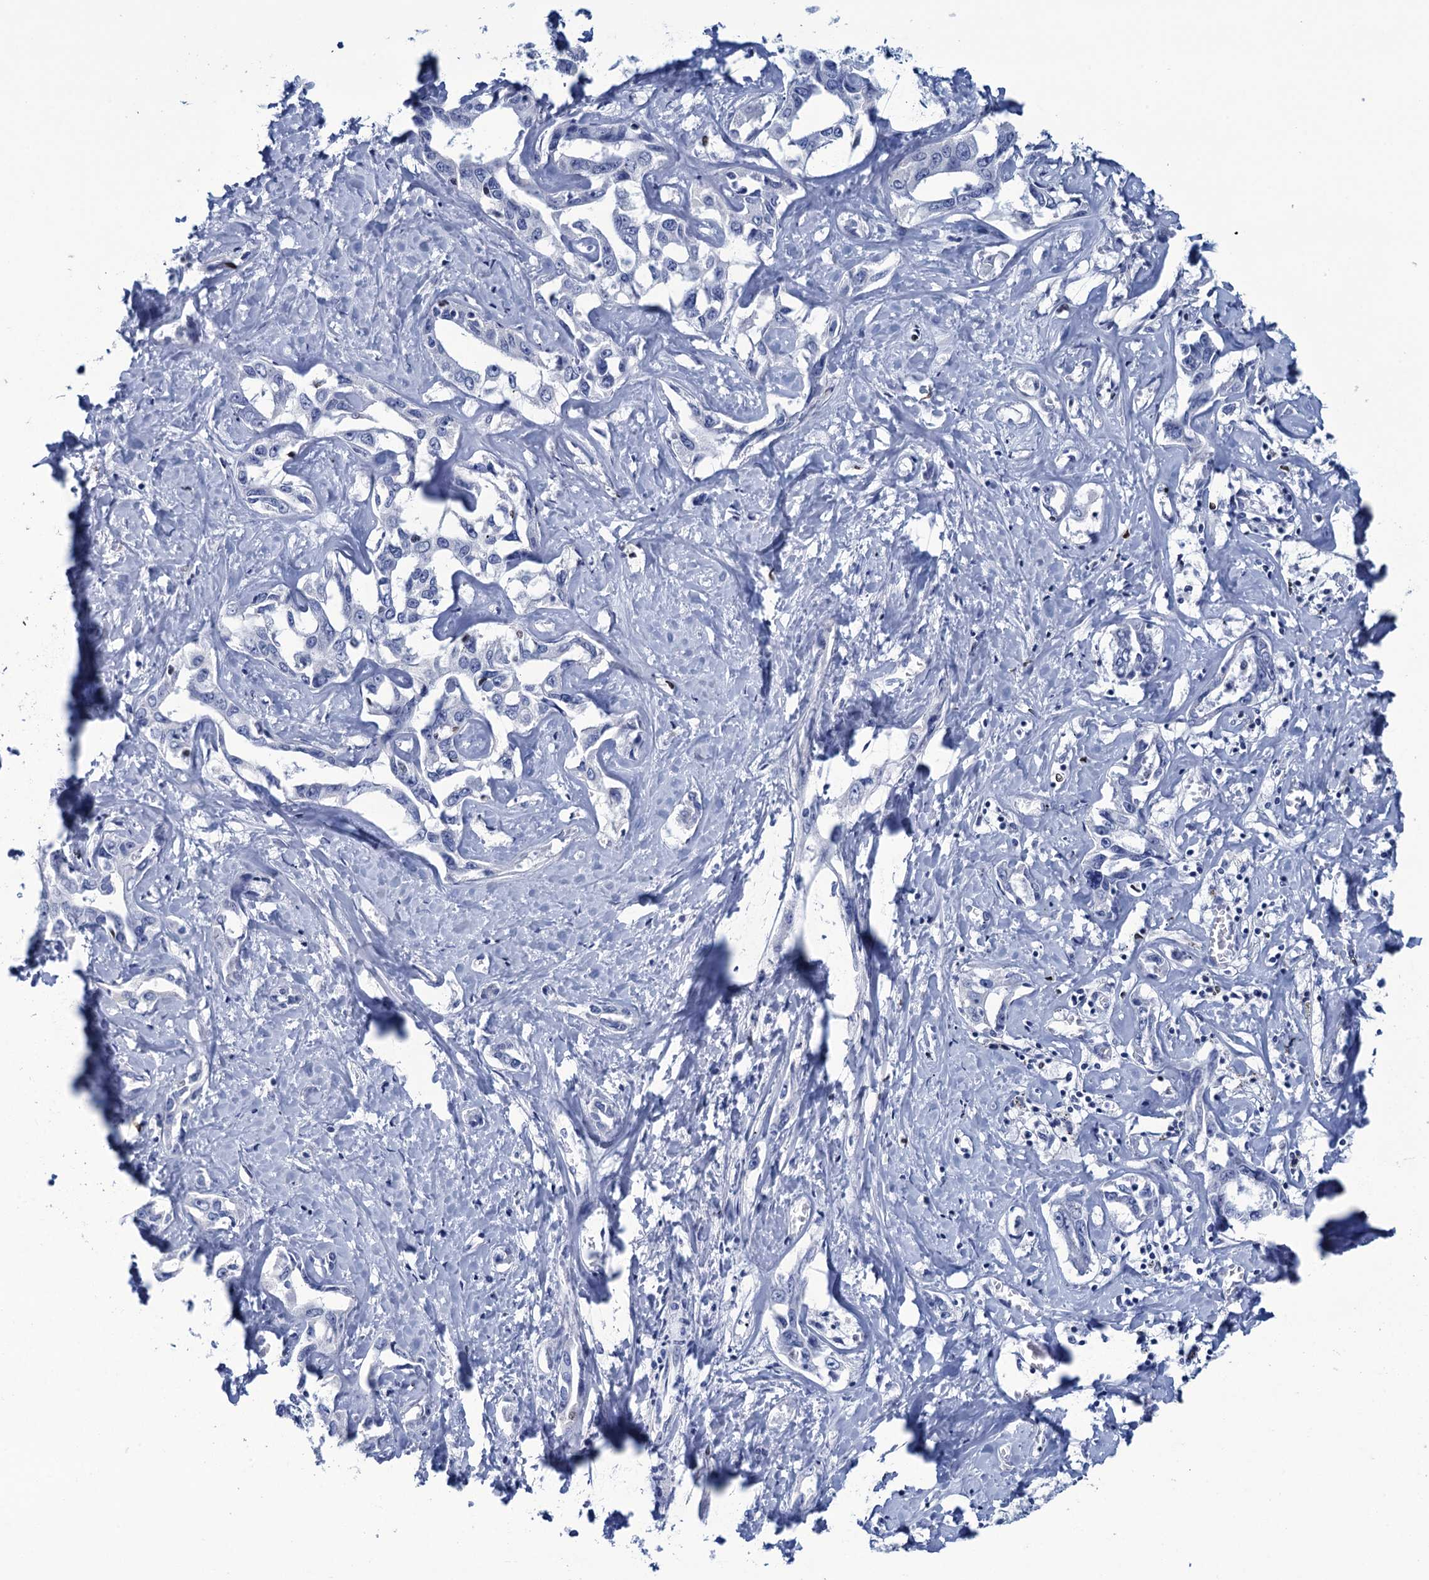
{"staining": {"intensity": "negative", "quantity": "none", "location": "none"}, "tissue": "liver cancer", "cell_type": "Tumor cells", "image_type": "cancer", "snomed": [{"axis": "morphology", "description": "Cholangiocarcinoma"}, {"axis": "topography", "description": "Liver"}], "caption": "A histopathology image of cholangiocarcinoma (liver) stained for a protein reveals no brown staining in tumor cells.", "gene": "RHCG", "patient": {"sex": "male", "age": 59}}